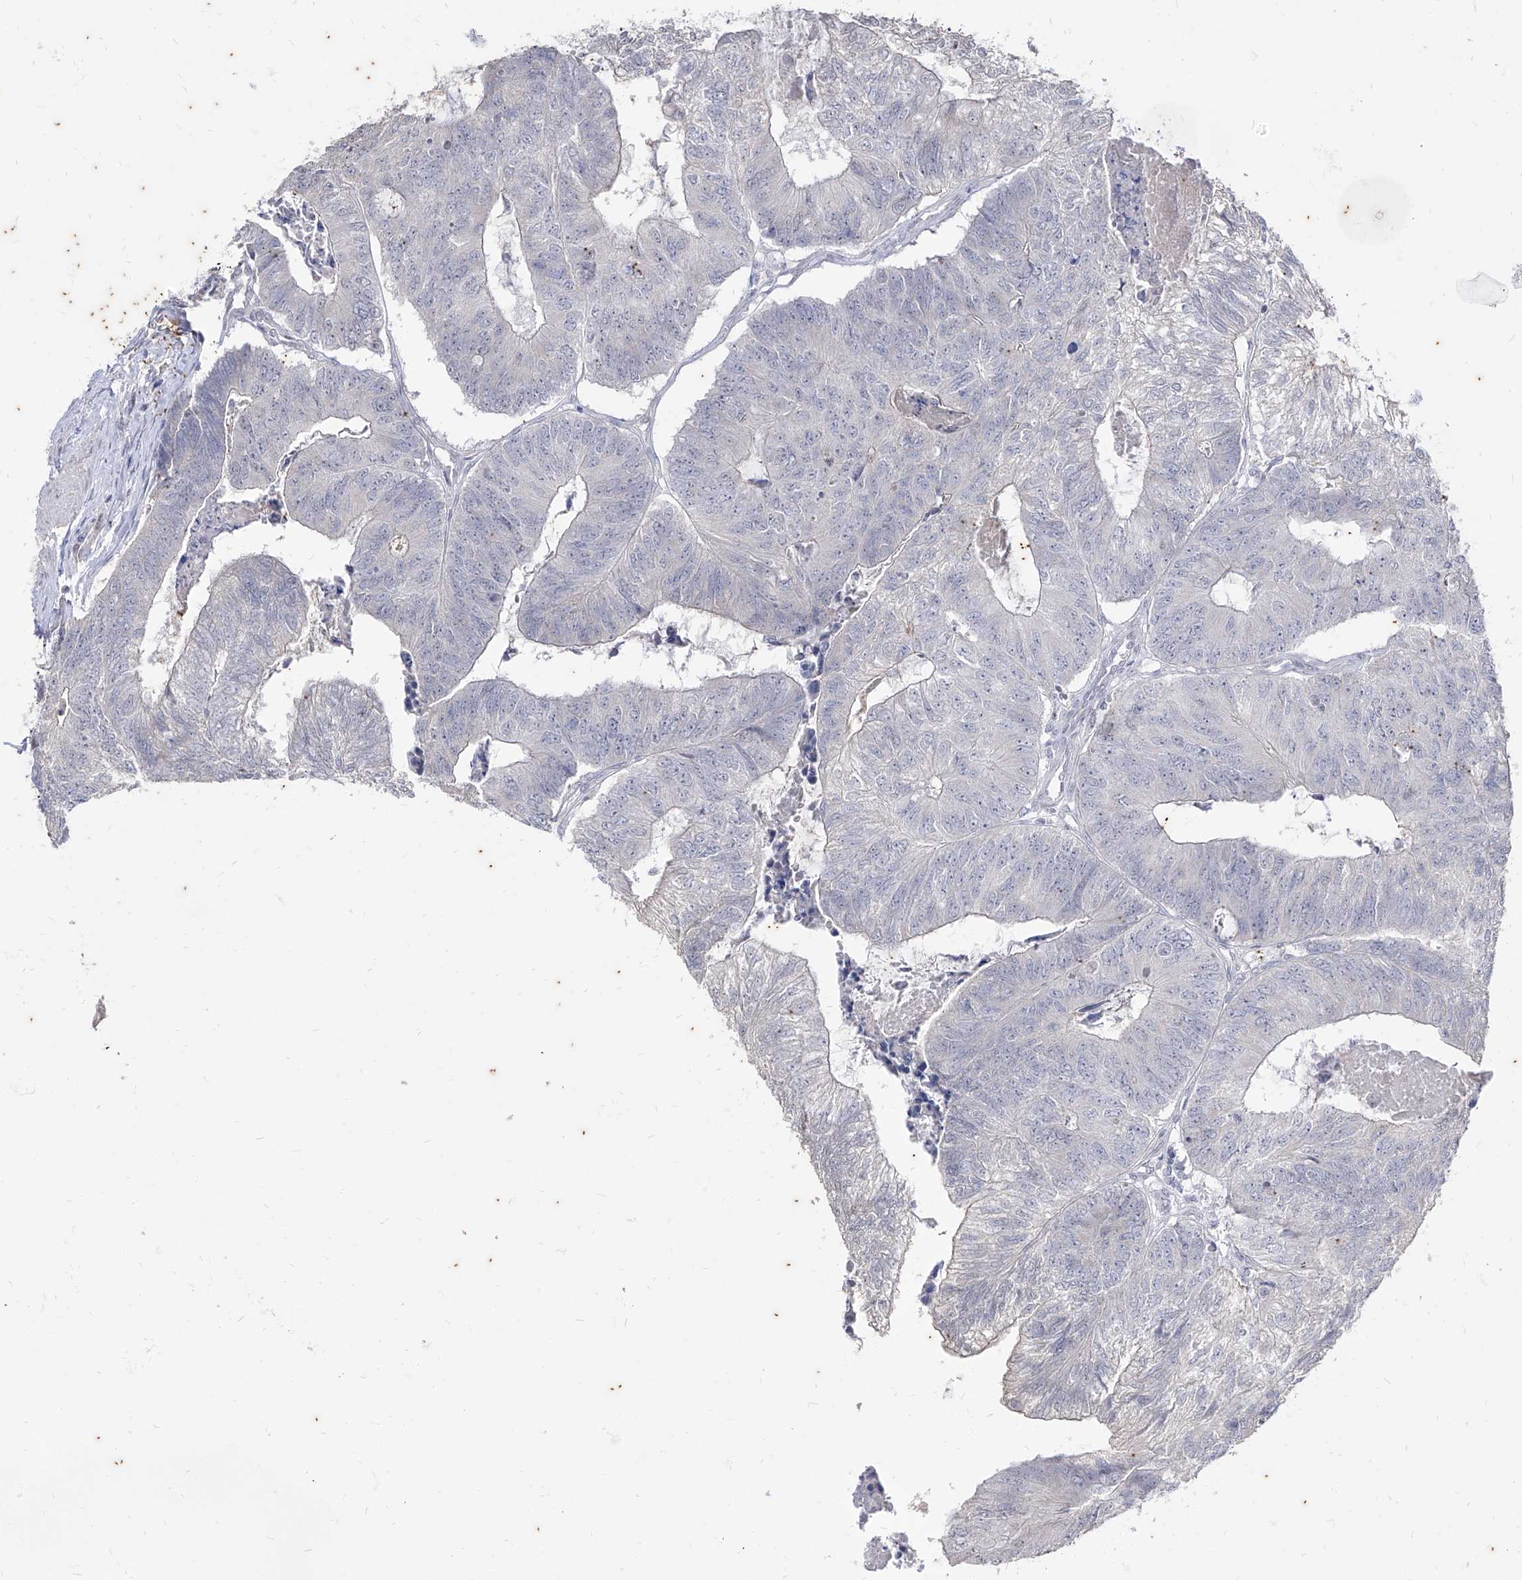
{"staining": {"intensity": "negative", "quantity": "none", "location": "none"}, "tissue": "colorectal cancer", "cell_type": "Tumor cells", "image_type": "cancer", "snomed": [{"axis": "morphology", "description": "Adenocarcinoma, NOS"}, {"axis": "topography", "description": "Colon"}], "caption": "There is no significant staining in tumor cells of adenocarcinoma (colorectal).", "gene": "PHF20L1", "patient": {"sex": "female", "age": 67}}